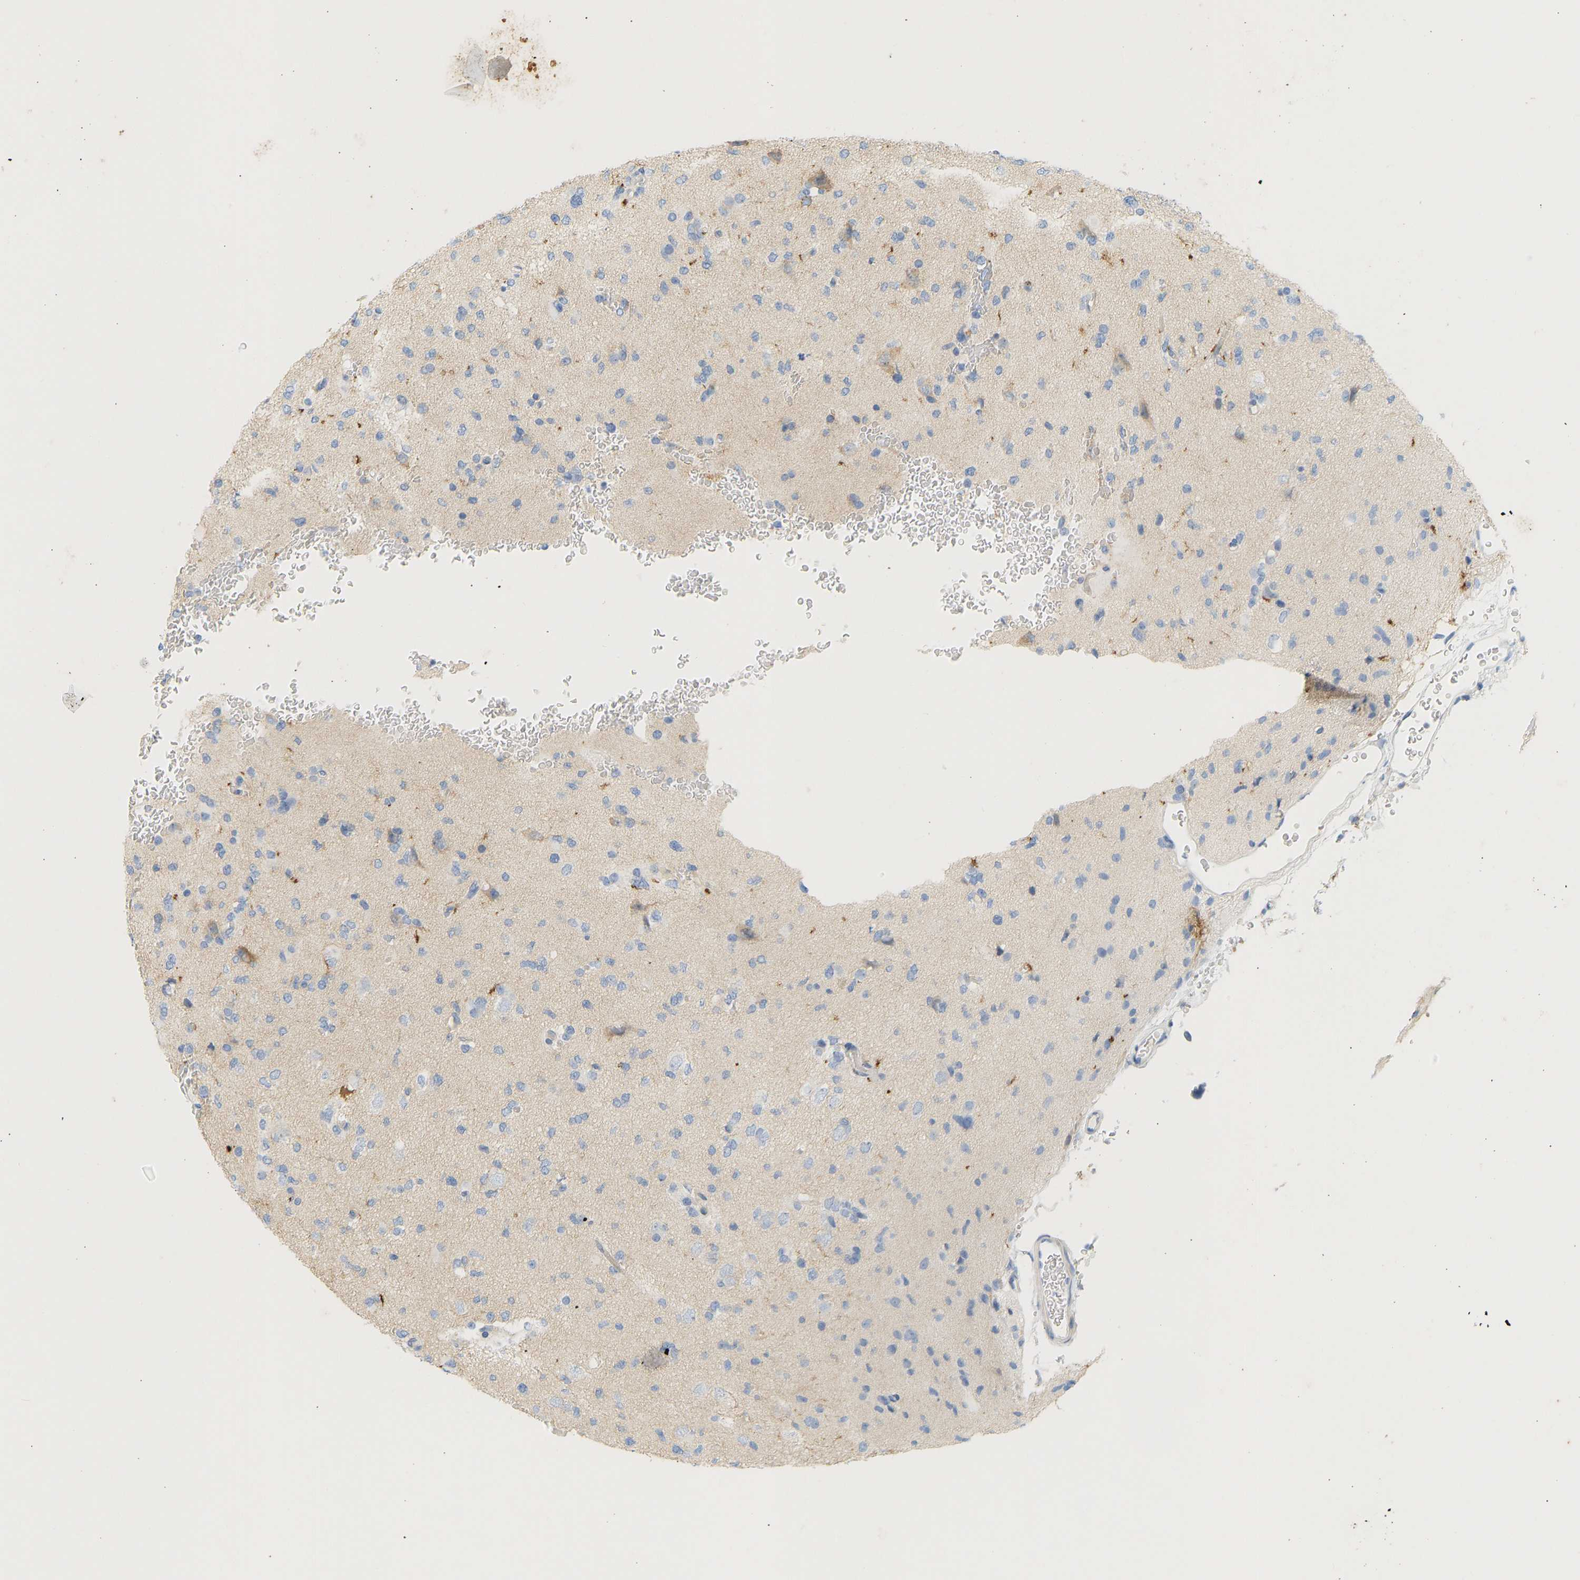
{"staining": {"intensity": "negative", "quantity": "none", "location": "none"}, "tissue": "glioma", "cell_type": "Tumor cells", "image_type": "cancer", "snomed": [{"axis": "morphology", "description": "Glioma, malignant, Low grade"}, {"axis": "topography", "description": "Brain"}], "caption": "Immunohistochemical staining of human malignant glioma (low-grade) displays no significant positivity in tumor cells.", "gene": "BVES", "patient": {"sex": "female", "age": 22}}